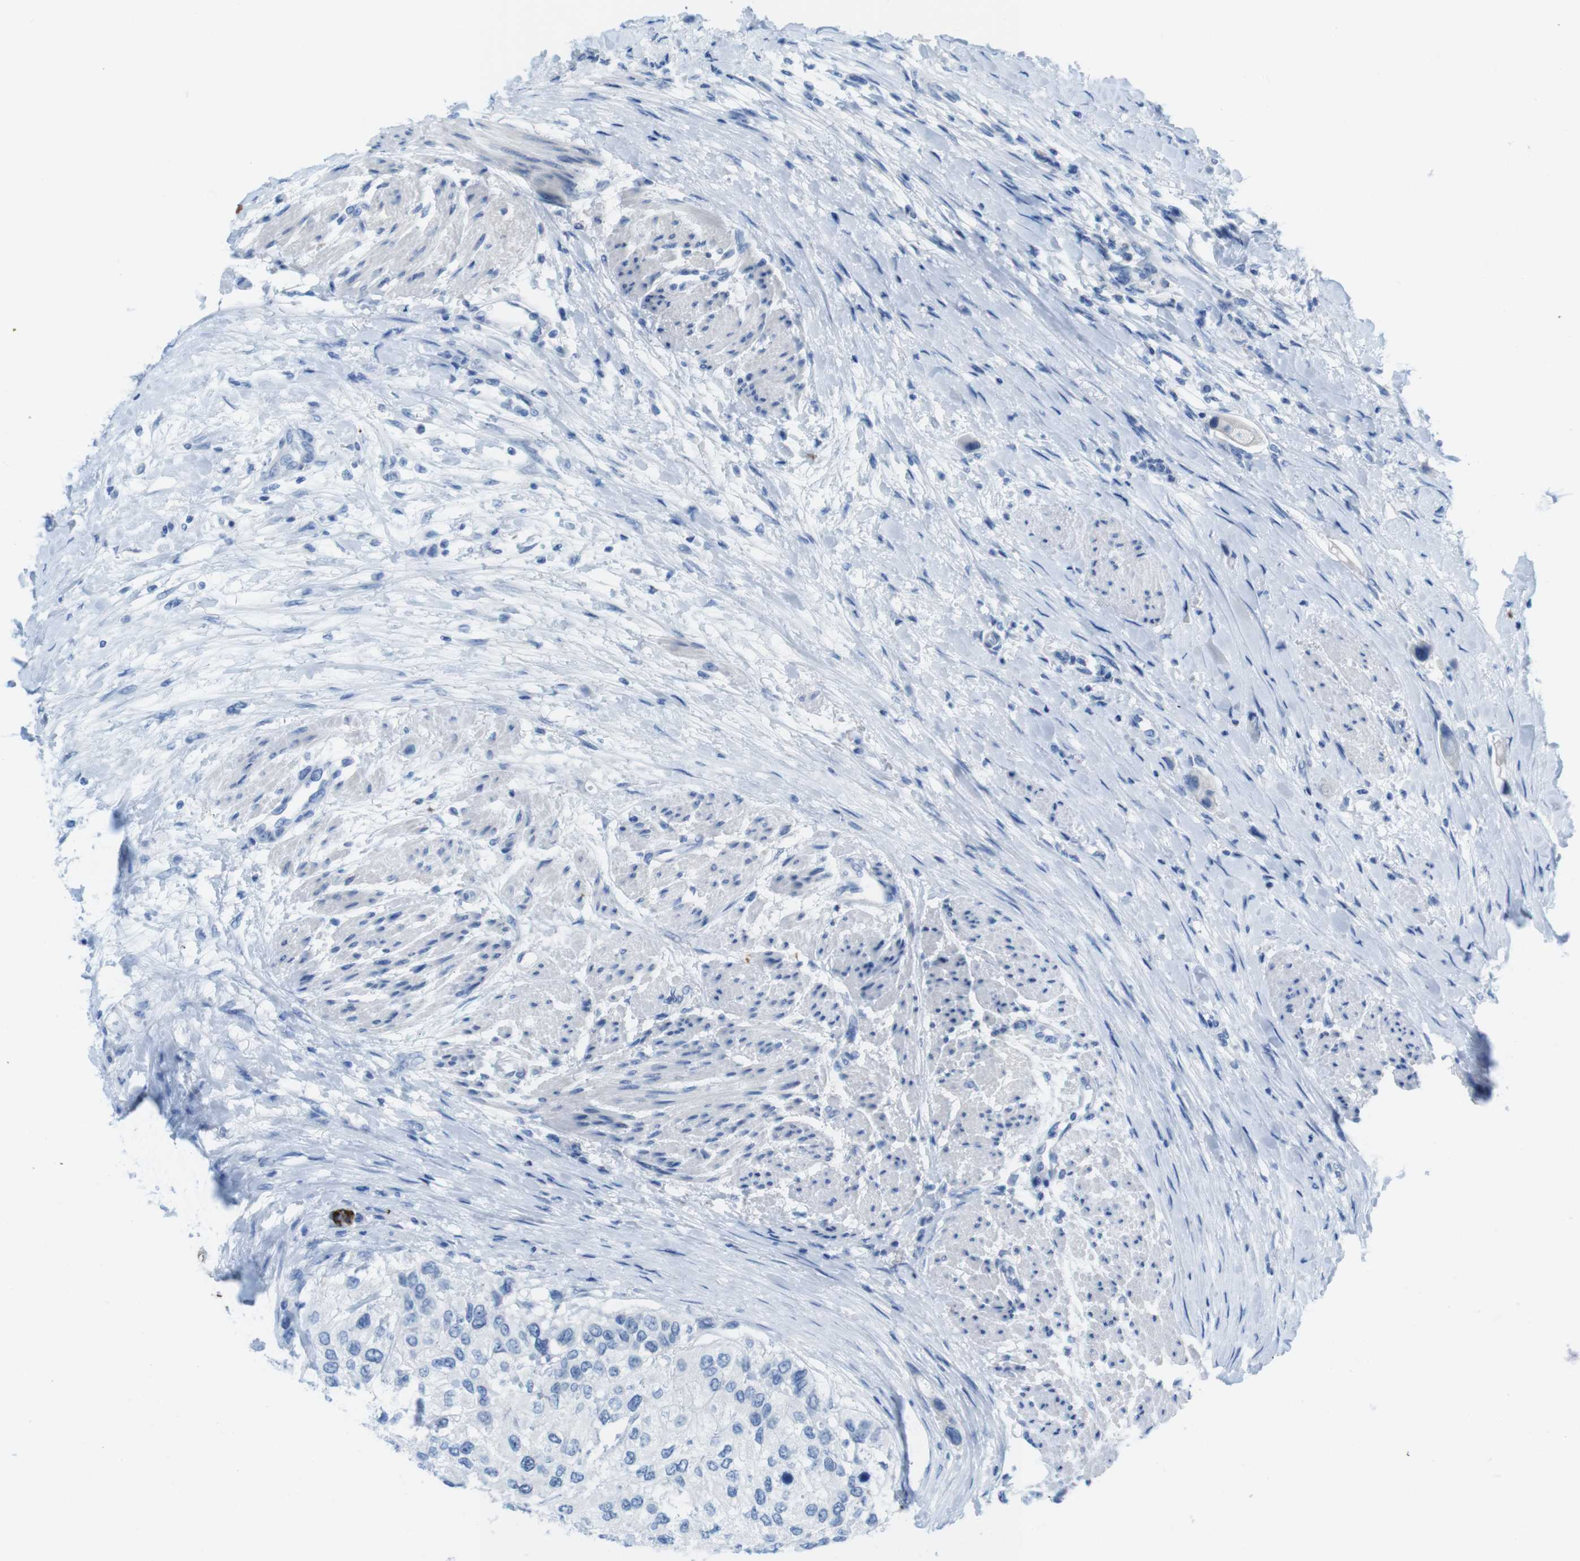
{"staining": {"intensity": "negative", "quantity": "none", "location": "none"}, "tissue": "urothelial cancer", "cell_type": "Tumor cells", "image_type": "cancer", "snomed": [{"axis": "morphology", "description": "Urothelial carcinoma, High grade"}, {"axis": "topography", "description": "Urinary bladder"}], "caption": "Urothelial cancer was stained to show a protein in brown. There is no significant staining in tumor cells.", "gene": "GAP43", "patient": {"sex": "female", "age": 56}}